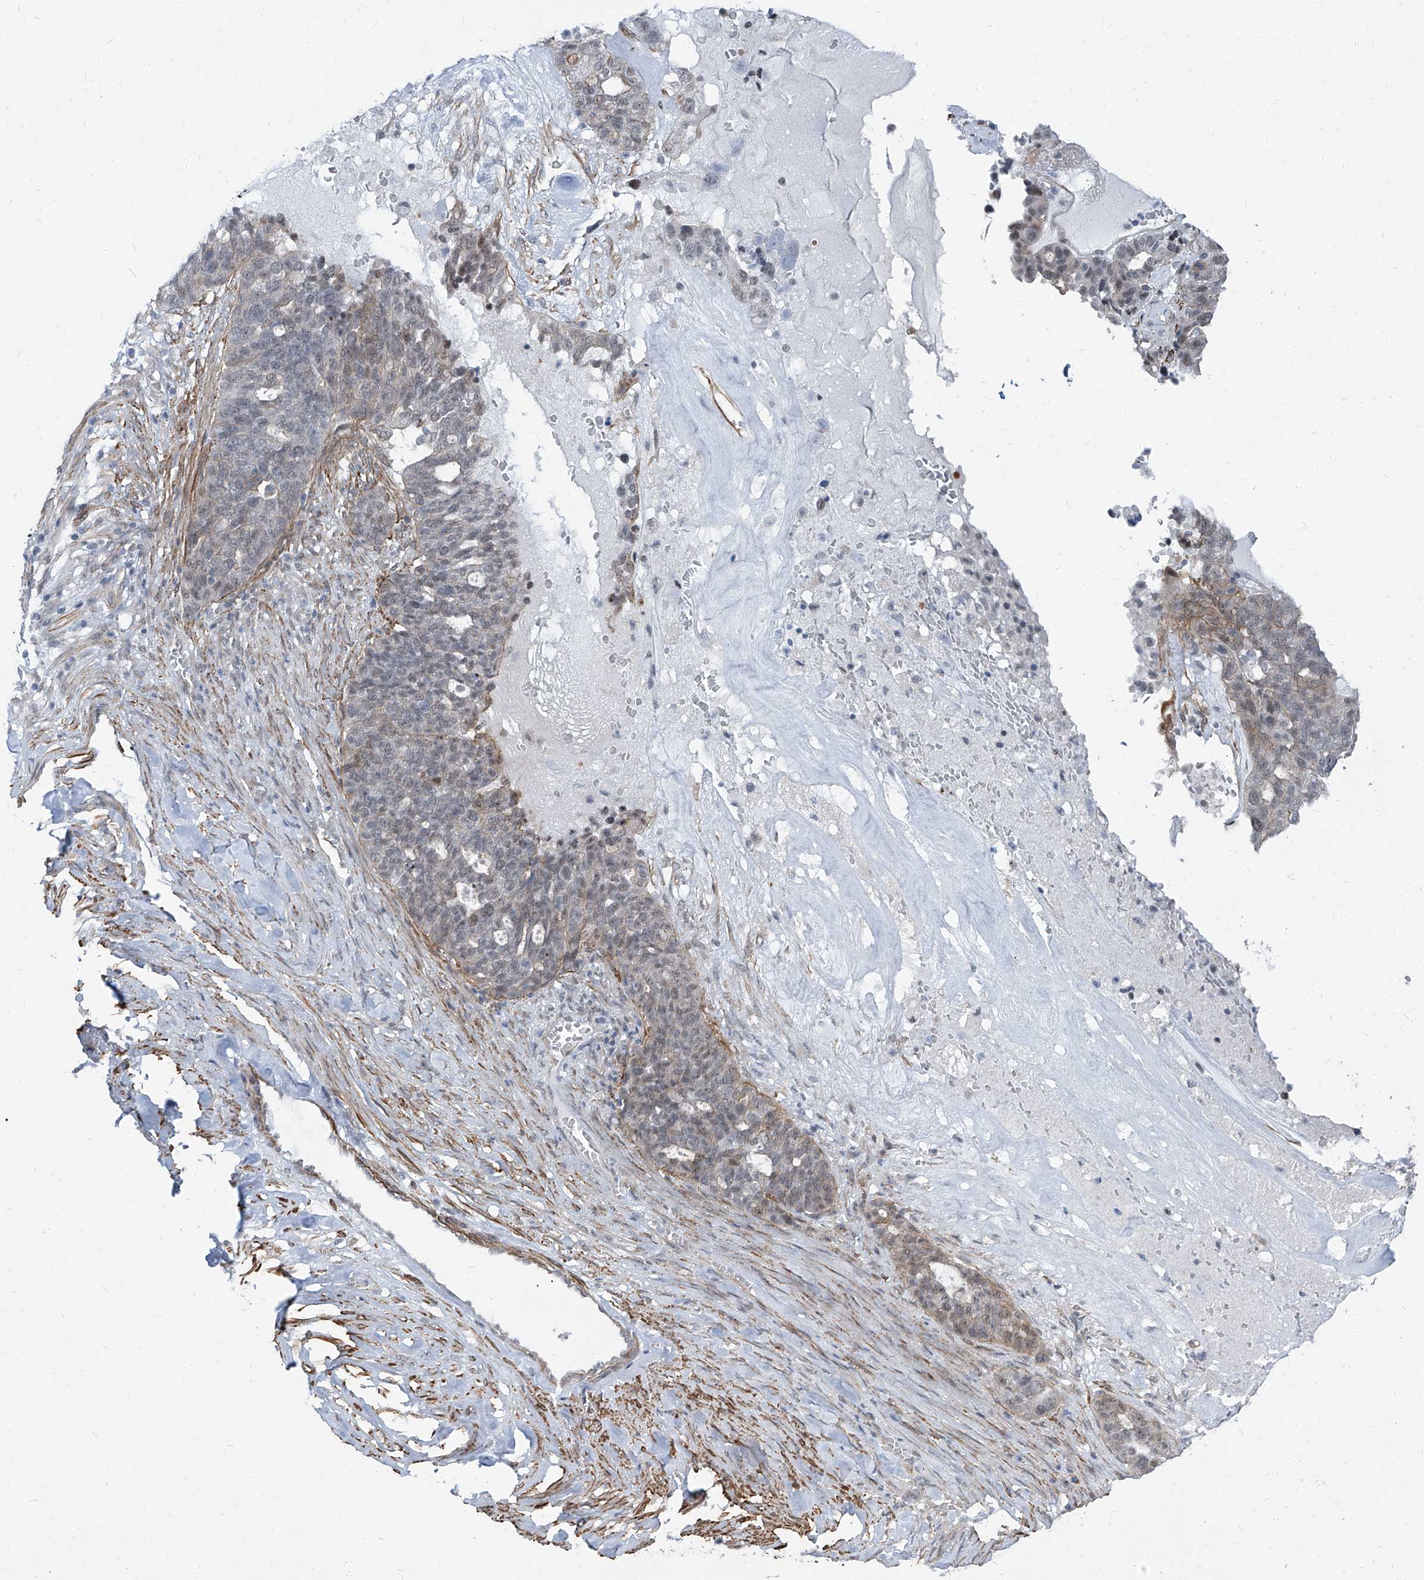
{"staining": {"intensity": "weak", "quantity": "<25%", "location": "nuclear"}, "tissue": "ovarian cancer", "cell_type": "Tumor cells", "image_type": "cancer", "snomed": [{"axis": "morphology", "description": "Cystadenocarcinoma, serous, NOS"}, {"axis": "topography", "description": "Ovary"}], "caption": "IHC micrograph of neoplastic tissue: human serous cystadenocarcinoma (ovarian) stained with DAB (3,3'-diaminobenzidine) demonstrates no significant protein positivity in tumor cells.", "gene": "TXLNB", "patient": {"sex": "female", "age": 59}}